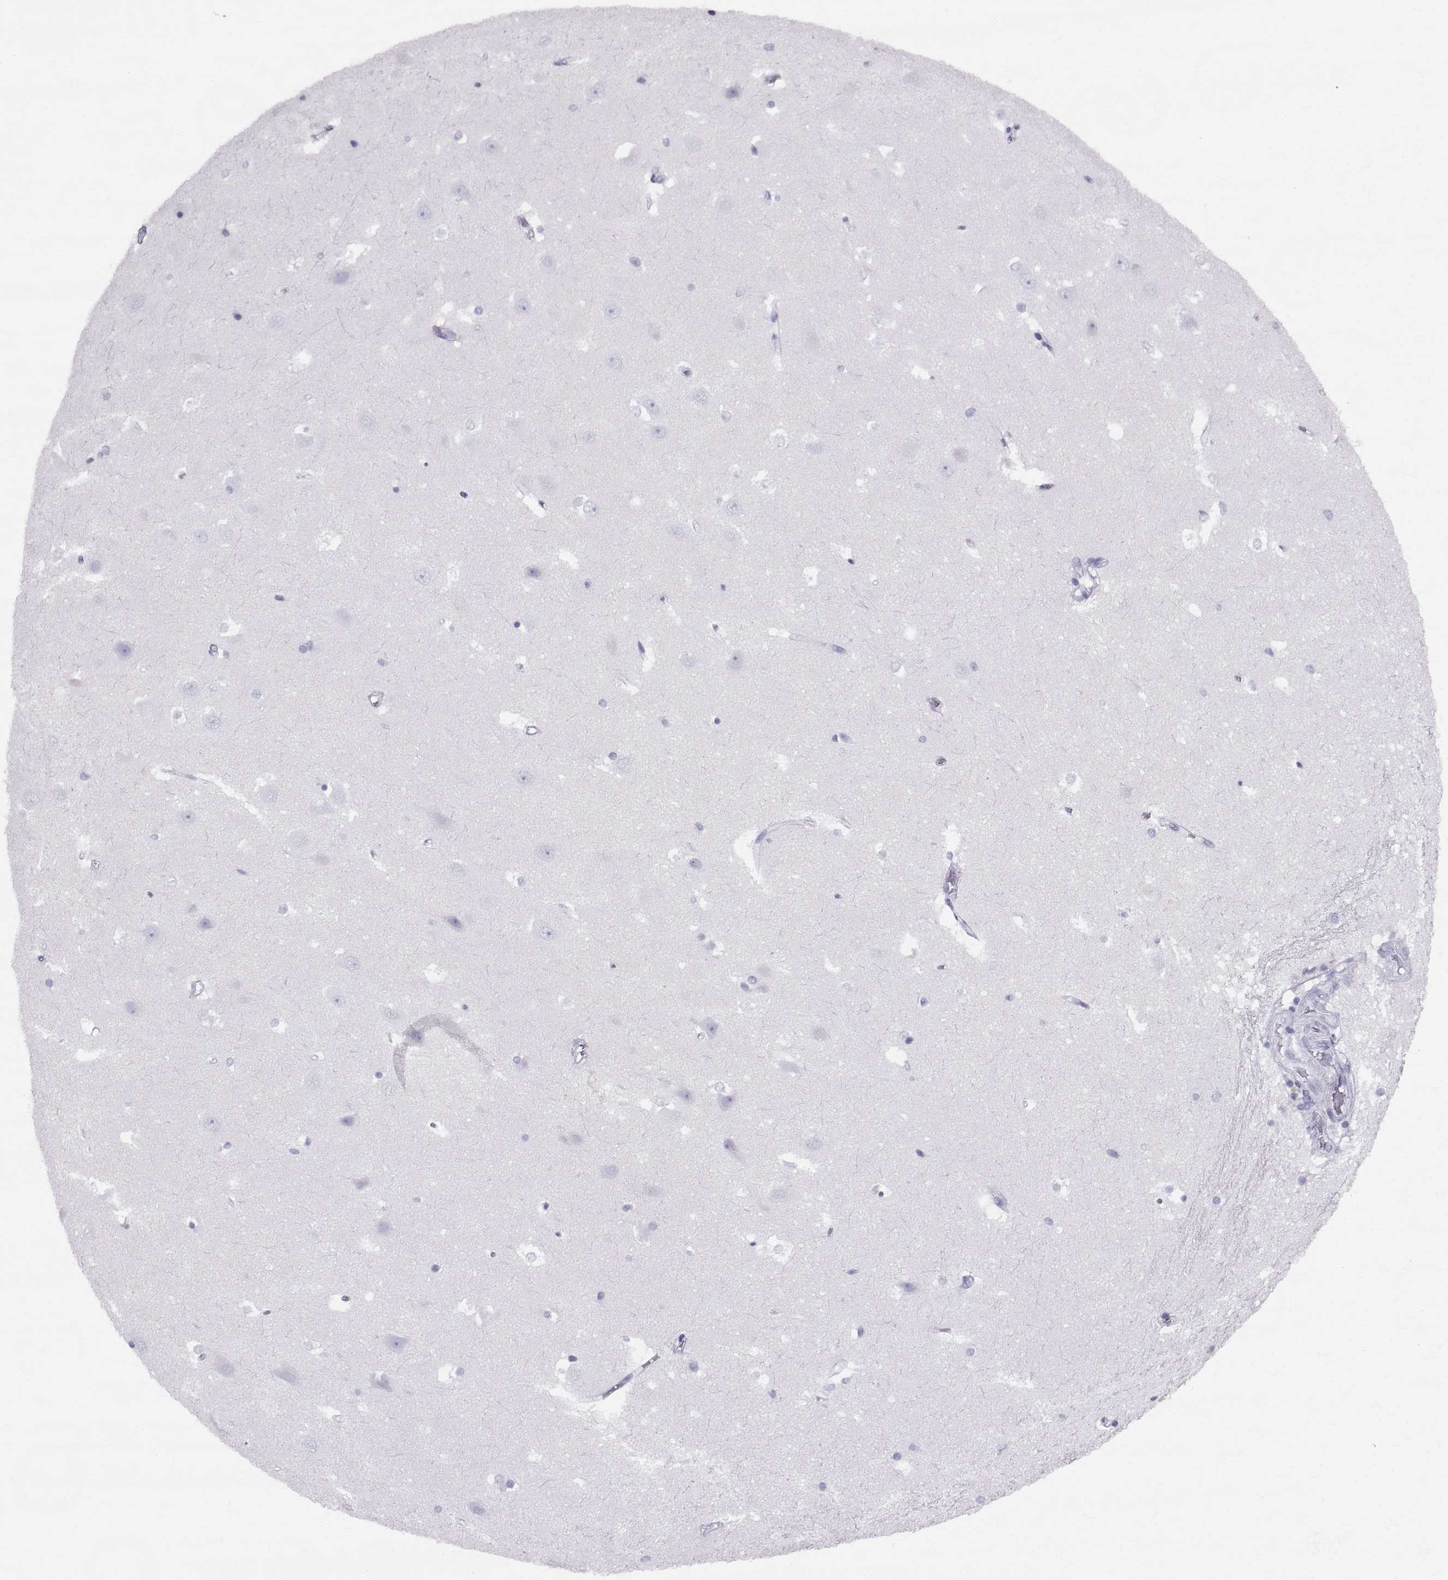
{"staining": {"intensity": "negative", "quantity": "none", "location": "none"}, "tissue": "hippocampus", "cell_type": "Glial cells", "image_type": "normal", "snomed": [{"axis": "morphology", "description": "Normal tissue, NOS"}, {"axis": "topography", "description": "Hippocampus"}], "caption": "Hippocampus was stained to show a protein in brown. There is no significant expression in glial cells. The staining was performed using DAB to visualize the protein expression in brown, while the nuclei were stained in blue with hematoxylin (Magnification: 20x).", "gene": "SLC22A6", "patient": {"sex": "male", "age": 44}}